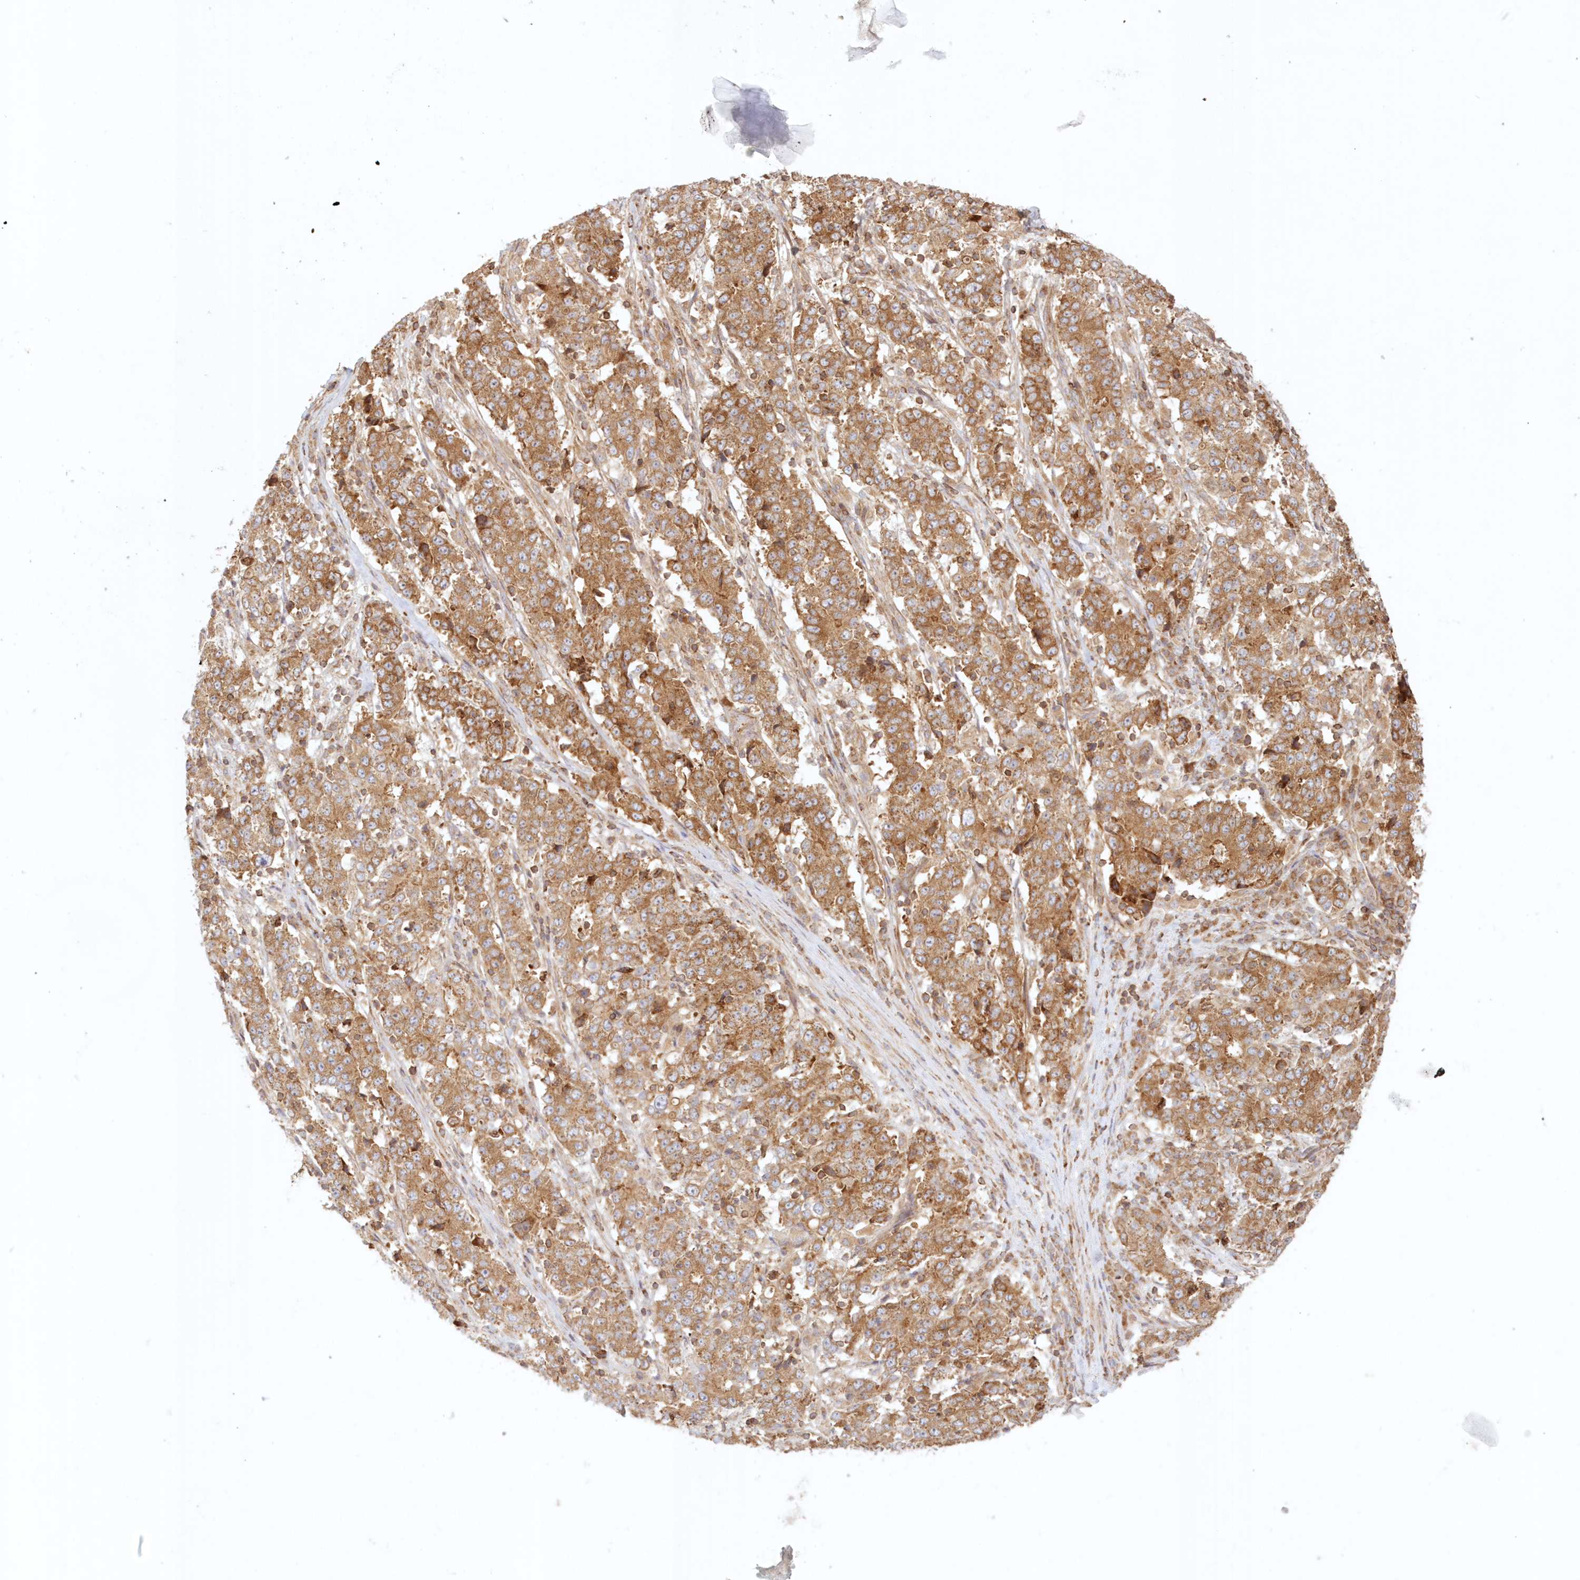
{"staining": {"intensity": "moderate", "quantity": ">75%", "location": "cytoplasmic/membranous"}, "tissue": "stomach cancer", "cell_type": "Tumor cells", "image_type": "cancer", "snomed": [{"axis": "morphology", "description": "Adenocarcinoma, NOS"}, {"axis": "topography", "description": "Stomach"}], "caption": "High-magnification brightfield microscopy of stomach cancer (adenocarcinoma) stained with DAB (brown) and counterstained with hematoxylin (blue). tumor cells exhibit moderate cytoplasmic/membranous positivity is present in about>75% of cells. The staining was performed using DAB (3,3'-diaminobenzidine), with brown indicating positive protein expression. Nuclei are stained blue with hematoxylin.", "gene": "KIAA0232", "patient": {"sex": "male", "age": 59}}